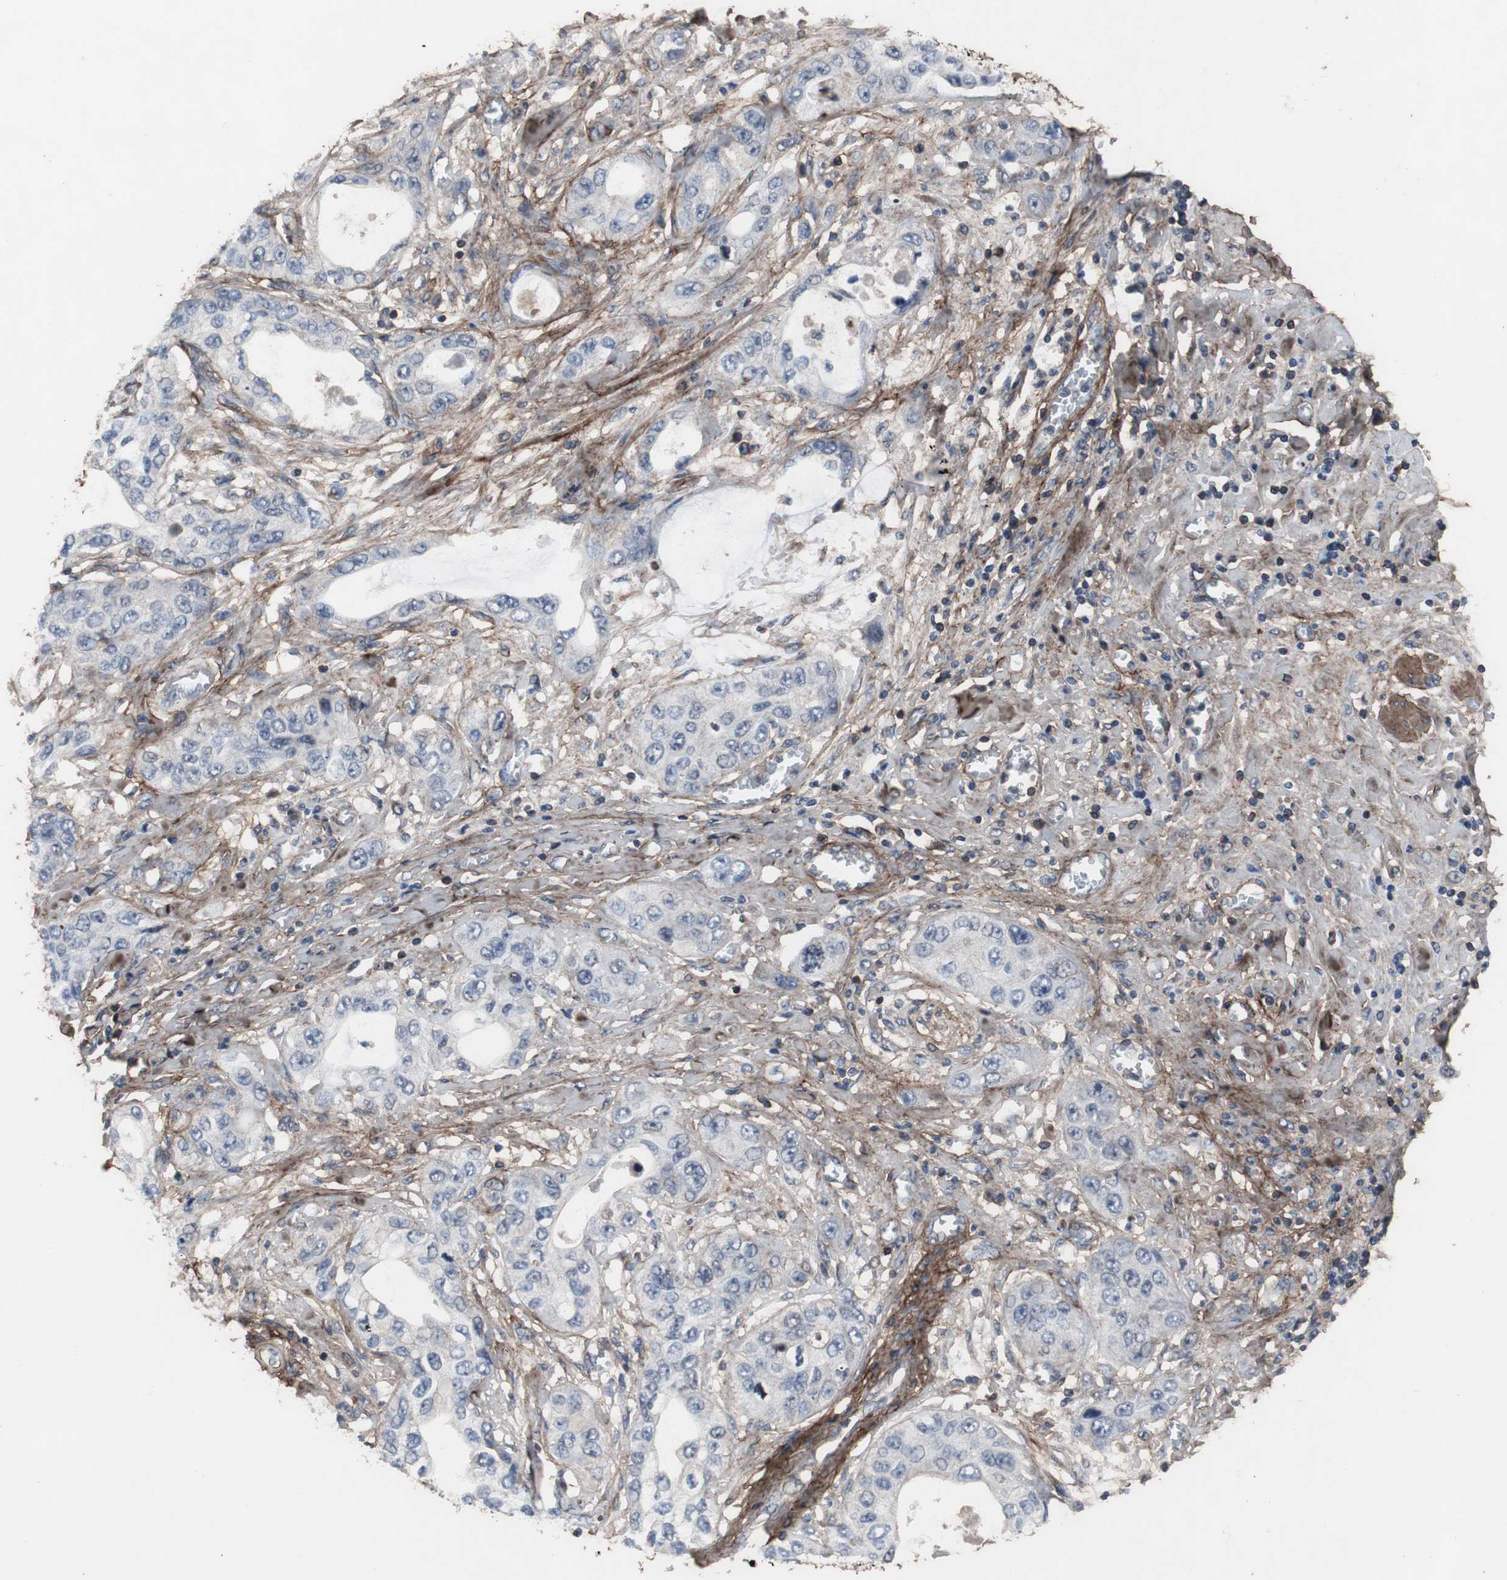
{"staining": {"intensity": "negative", "quantity": "none", "location": "none"}, "tissue": "pancreatic cancer", "cell_type": "Tumor cells", "image_type": "cancer", "snomed": [{"axis": "morphology", "description": "Adenocarcinoma, NOS"}, {"axis": "topography", "description": "Pancreas"}], "caption": "Adenocarcinoma (pancreatic) was stained to show a protein in brown. There is no significant positivity in tumor cells.", "gene": "COL6A2", "patient": {"sex": "female", "age": 70}}